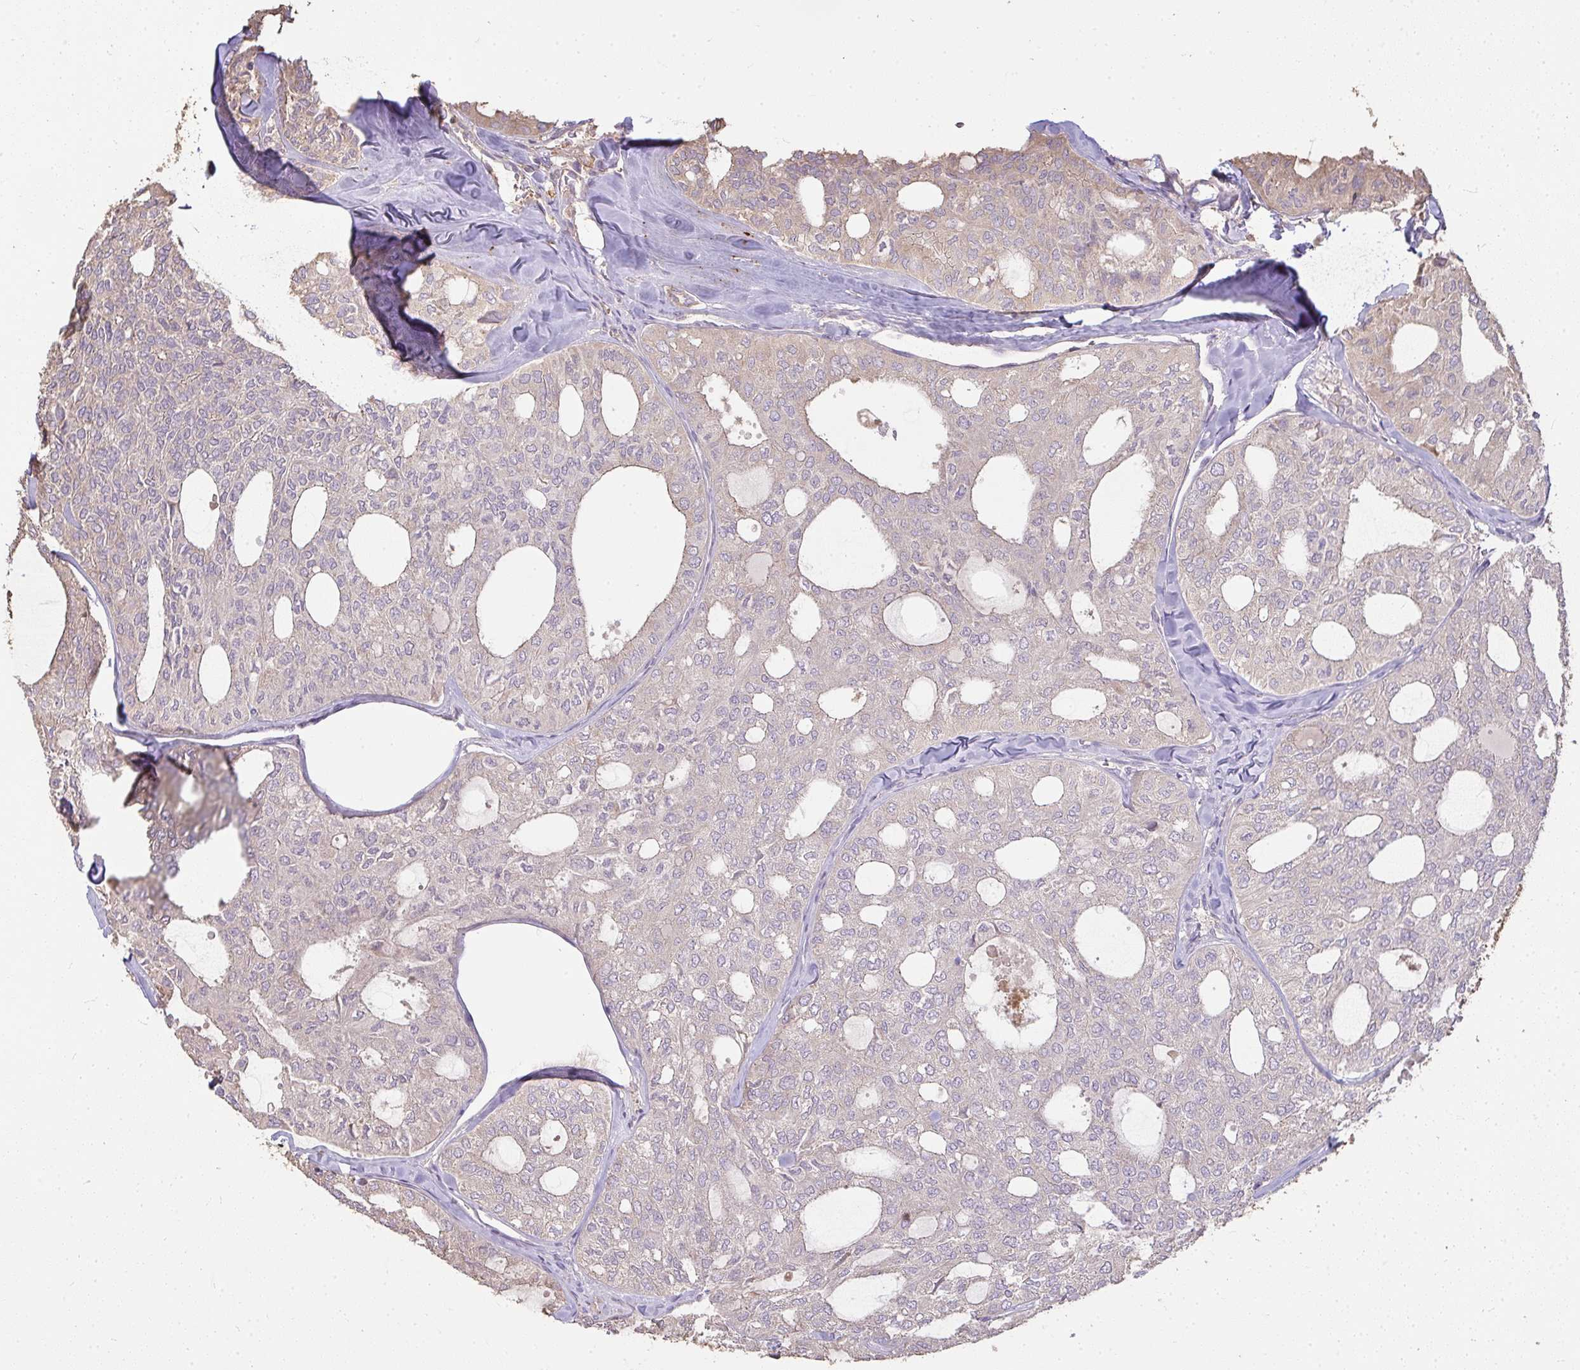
{"staining": {"intensity": "weak", "quantity": ">75%", "location": "cytoplasmic/membranous"}, "tissue": "thyroid cancer", "cell_type": "Tumor cells", "image_type": "cancer", "snomed": [{"axis": "morphology", "description": "Follicular adenoma carcinoma, NOS"}, {"axis": "topography", "description": "Thyroid gland"}], "caption": "IHC histopathology image of human thyroid cancer (follicular adenoma carcinoma) stained for a protein (brown), which shows low levels of weak cytoplasmic/membranous expression in approximately >75% of tumor cells.", "gene": "BRINP3", "patient": {"sex": "male", "age": 75}}